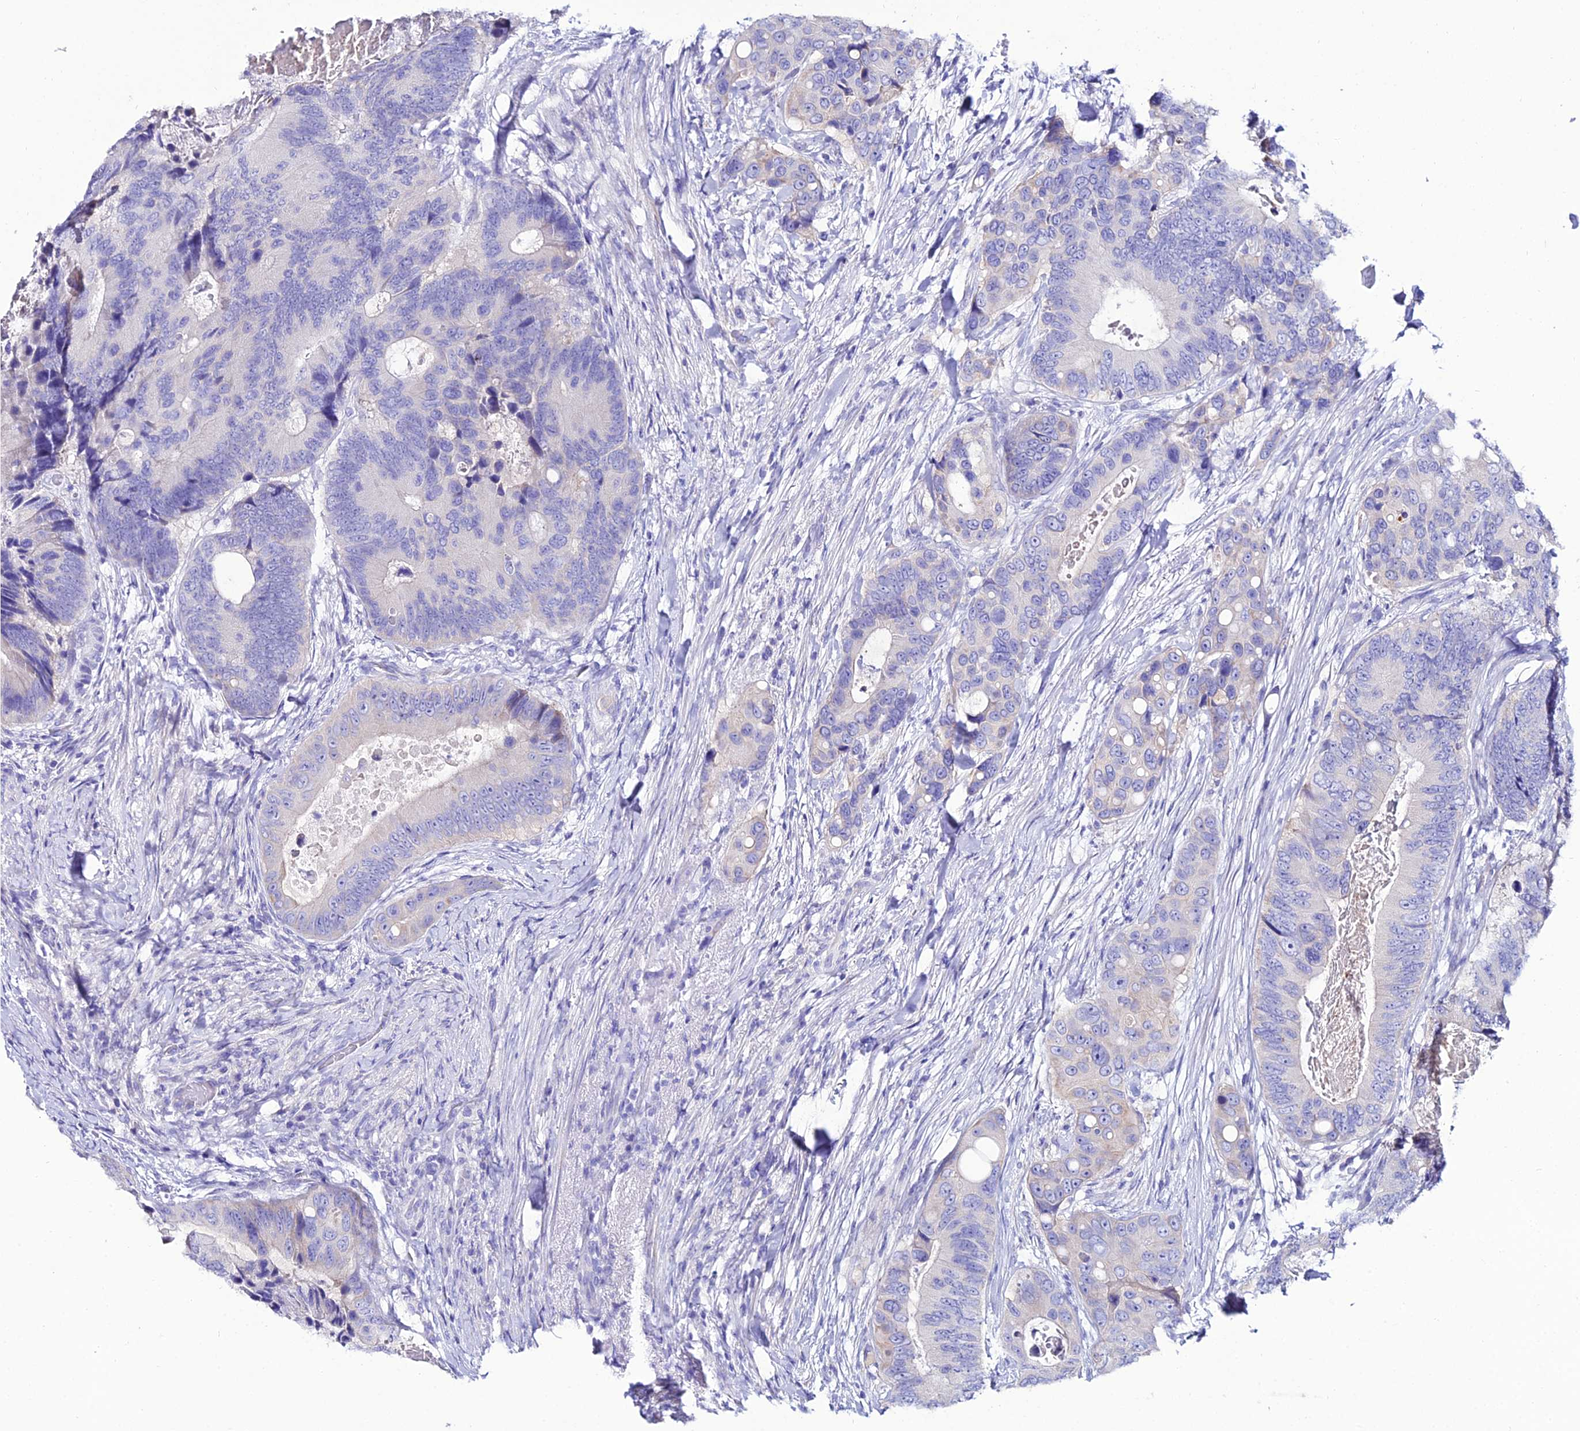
{"staining": {"intensity": "negative", "quantity": "none", "location": "none"}, "tissue": "colorectal cancer", "cell_type": "Tumor cells", "image_type": "cancer", "snomed": [{"axis": "morphology", "description": "Adenocarcinoma, NOS"}, {"axis": "topography", "description": "Colon"}], "caption": "Tumor cells are negative for brown protein staining in colorectal cancer (adenocarcinoma).", "gene": "OR4D5", "patient": {"sex": "male", "age": 84}}